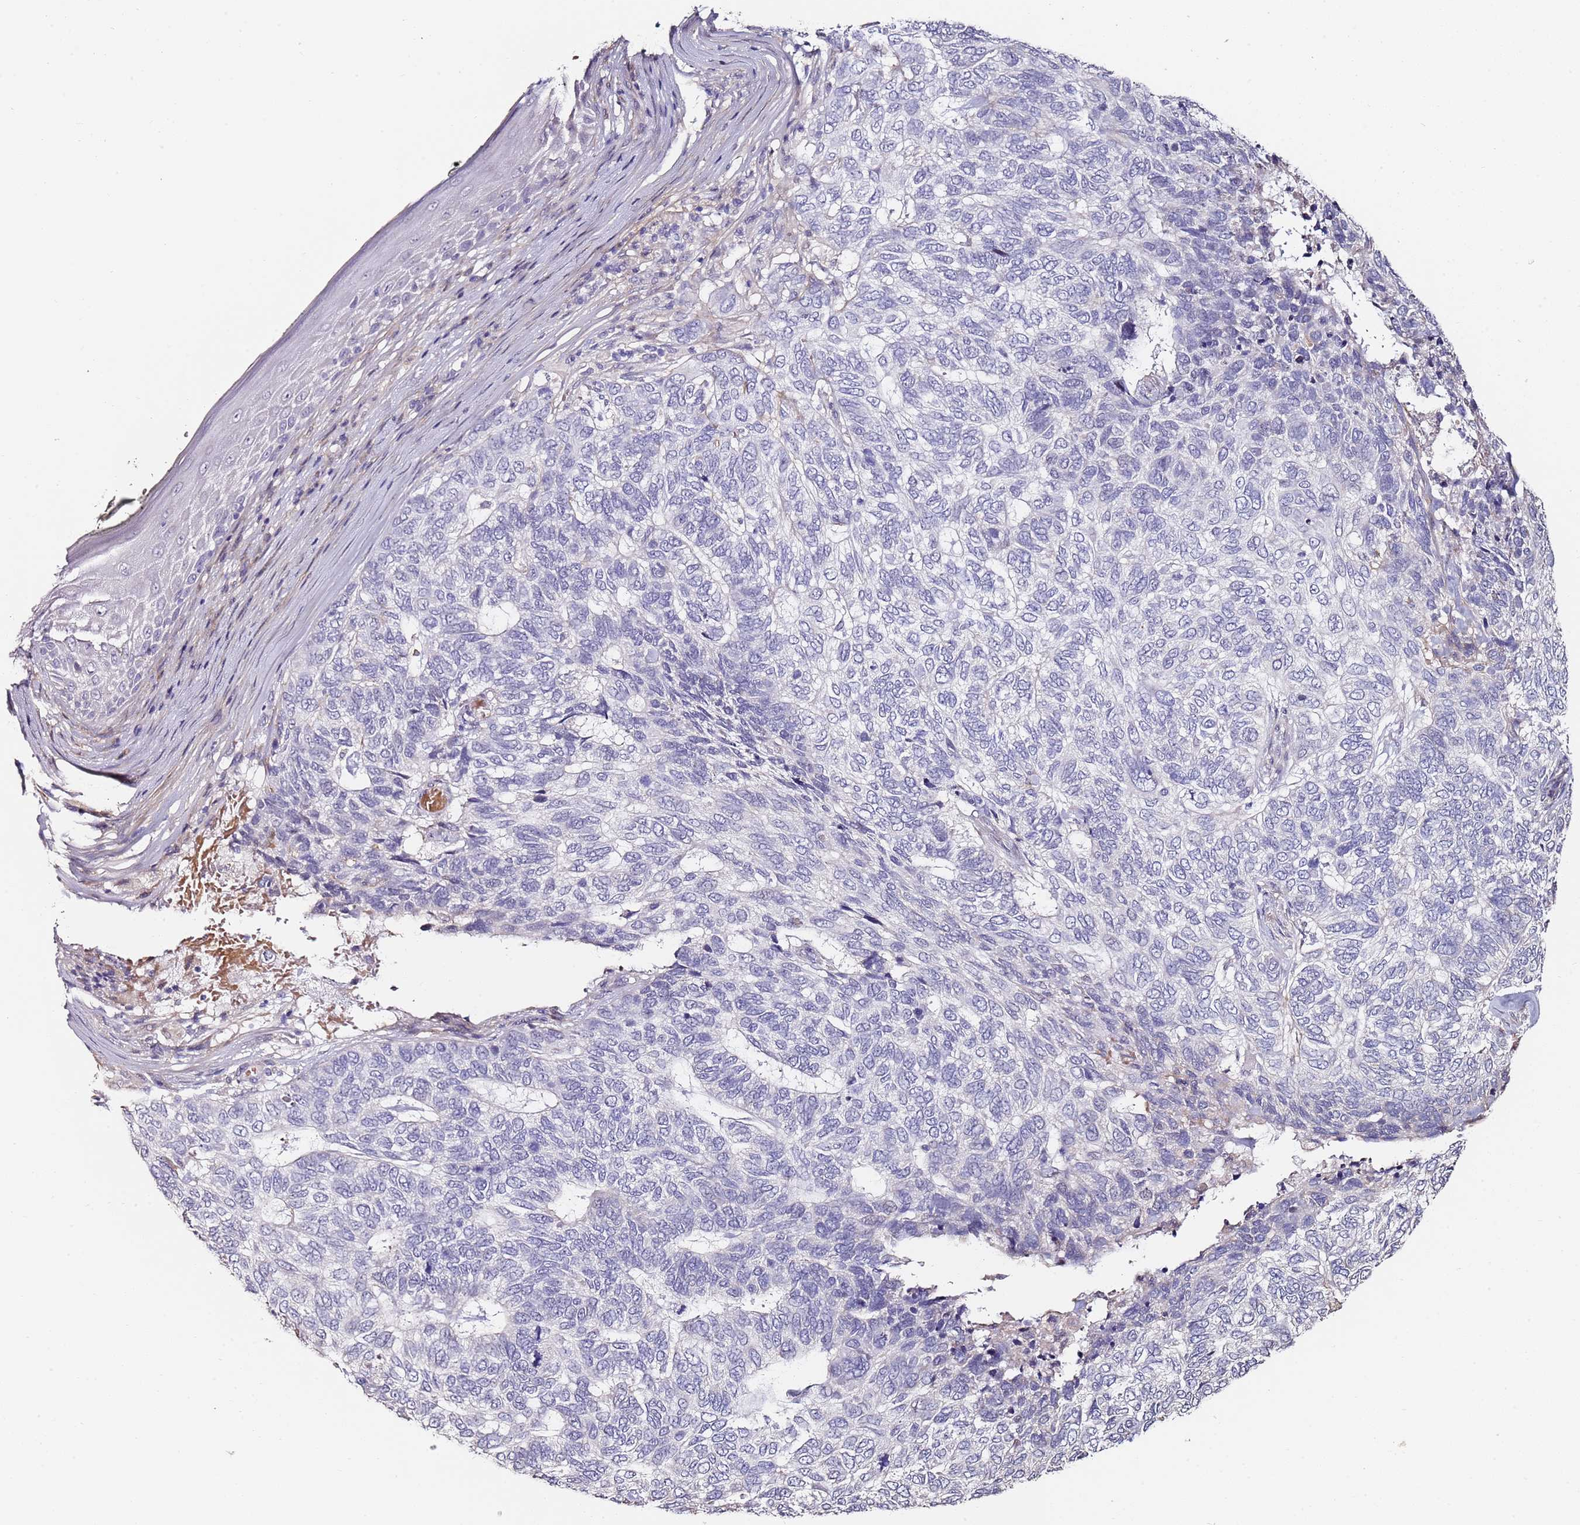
{"staining": {"intensity": "negative", "quantity": "none", "location": "none"}, "tissue": "skin cancer", "cell_type": "Tumor cells", "image_type": "cancer", "snomed": [{"axis": "morphology", "description": "Basal cell carcinoma"}, {"axis": "topography", "description": "Skin"}], "caption": "Immunohistochemistry photomicrograph of neoplastic tissue: skin basal cell carcinoma stained with DAB demonstrates no significant protein positivity in tumor cells.", "gene": "C3orf80", "patient": {"sex": "female", "age": 65}}